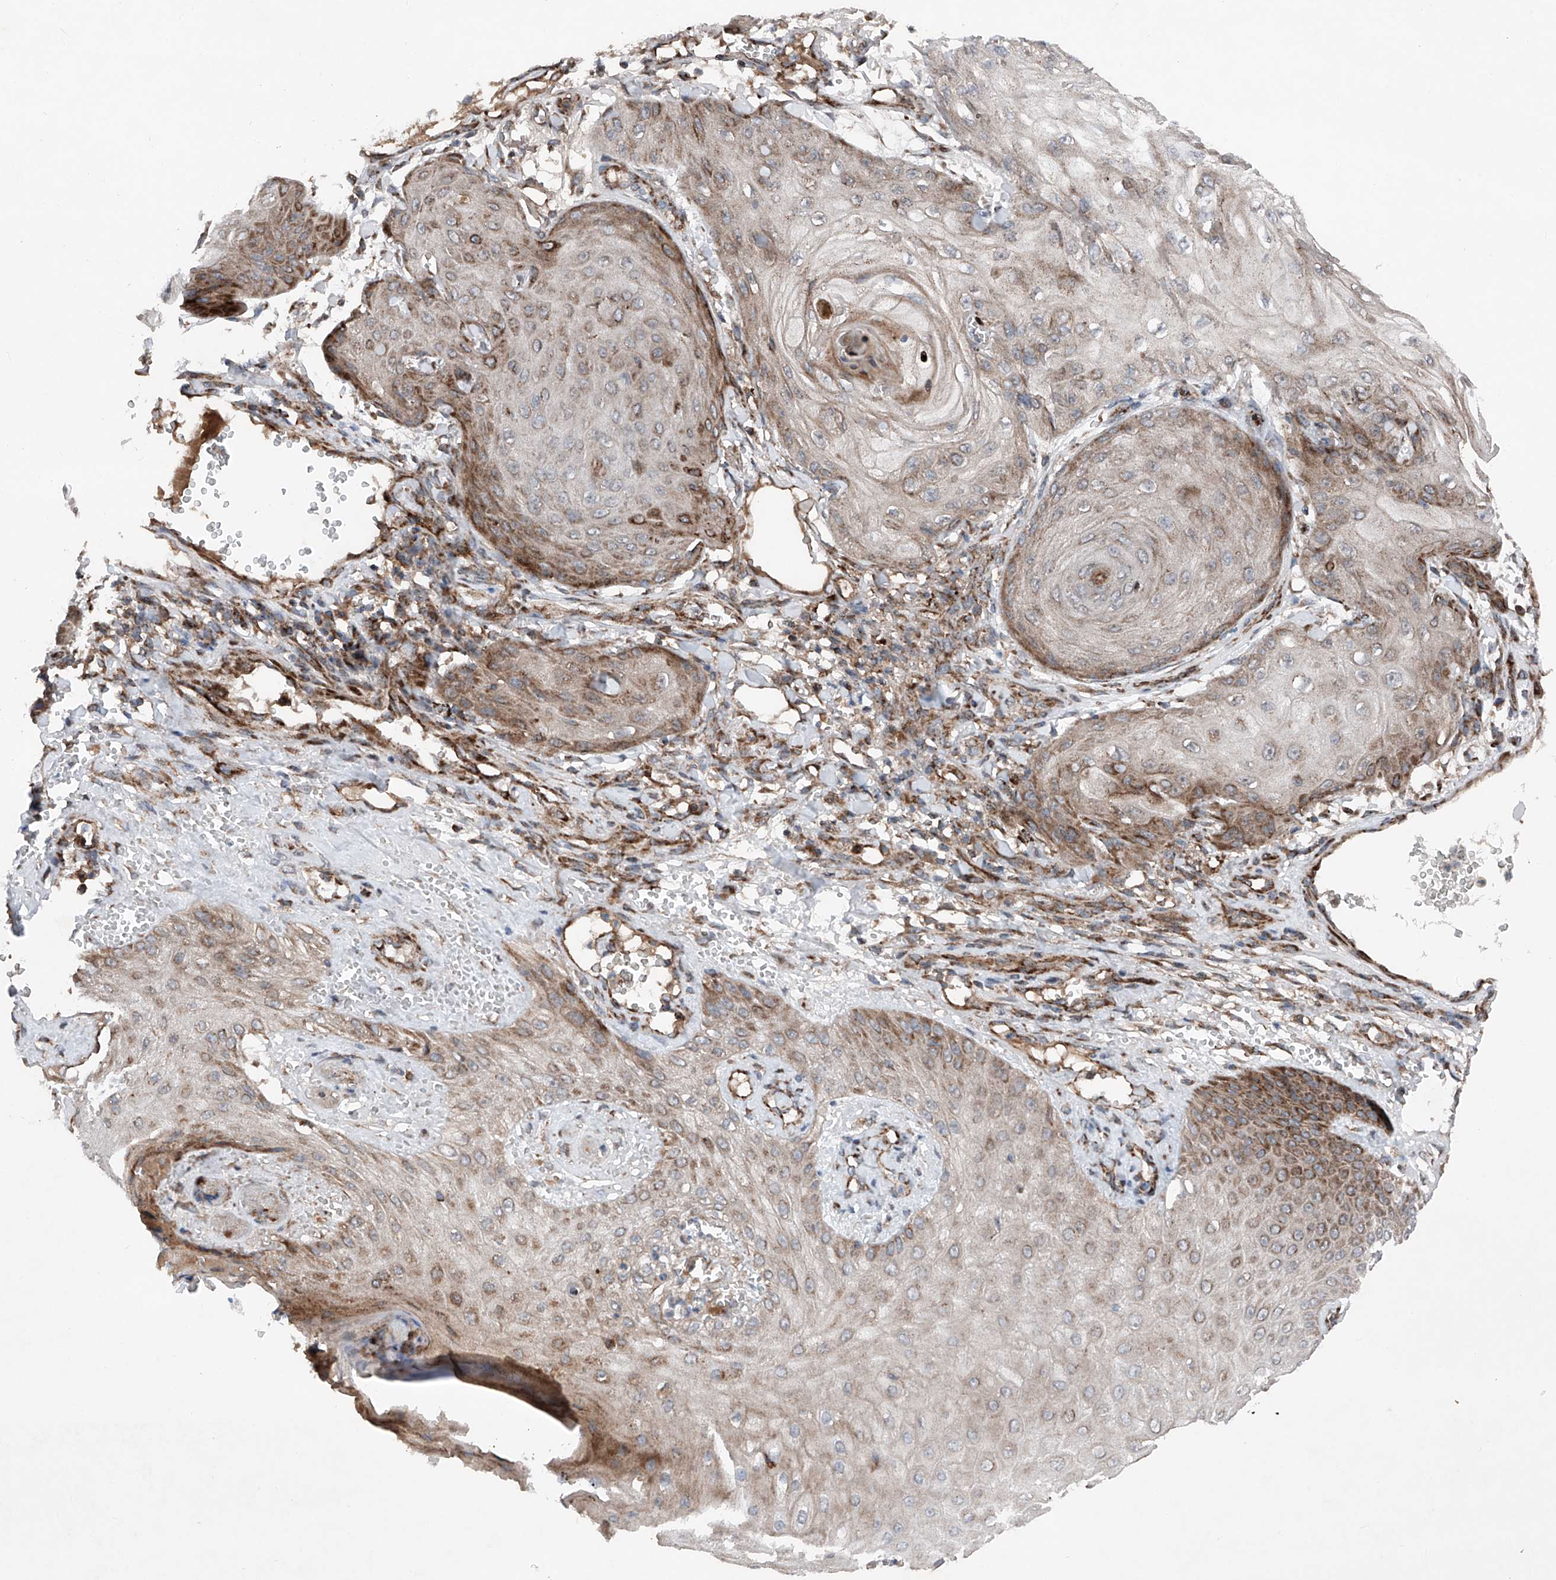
{"staining": {"intensity": "moderate", "quantity": ">75%", "location": "cytoplasmic/membranous"}, "tissue": "skin cancer", "cell_type": "Tumor cells", "image_type": "cancer", "snomed": [{"axis": "morphology", "description": "Squamous cell carcinoma, NOS"}, {"axis": "topography", "description": "Skin"}], "caption": "This histopathology image exhibits immunohistochemistry (IHC) staining of human skin cancer, with medium moderate cytoplasmic/membranous staining in about >75% of tumor cells.", "gene": "DAD1", "patient": {"sex": "male", "age": 74}}